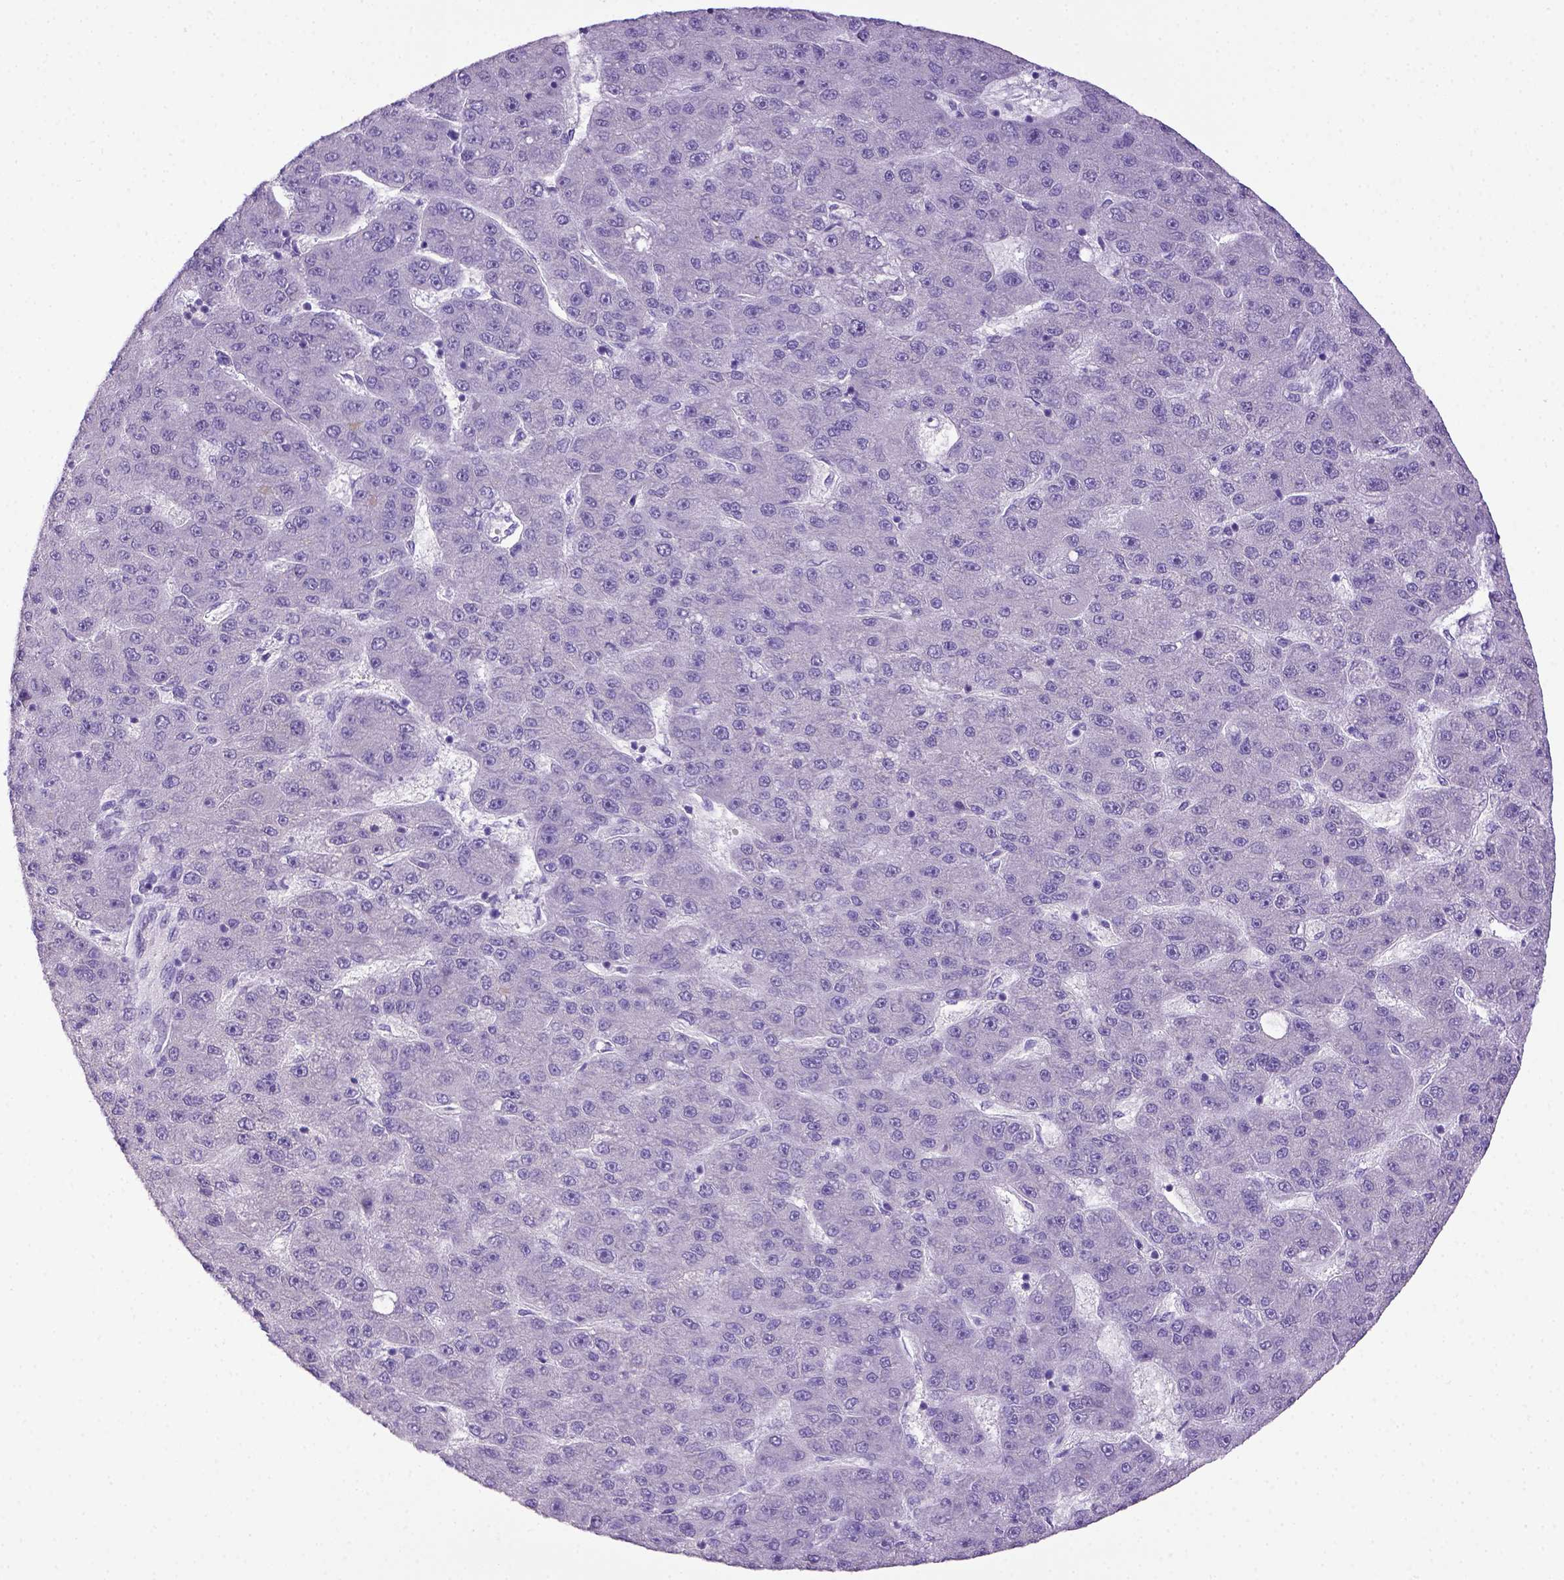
{"staining": {"intensity": "negative", "quantity": "none", "location": "none"}, "tissue": "liver cancer", "cell_type": "Tumor cells", "image_type": "cancer", "snomed": [{"axis": "morphology", "description": "Carcinoma, Hepatocellular, NOS"}, {"axis": "topography", "description": "Liver"}], "caption": "Immunohistochemical staining of liver cancer (hepatocellular carcinoma) reveals no significant staining in tumor cells.", "gene": "ITIH4", "patient": {"sex": "male", "age": 67}}